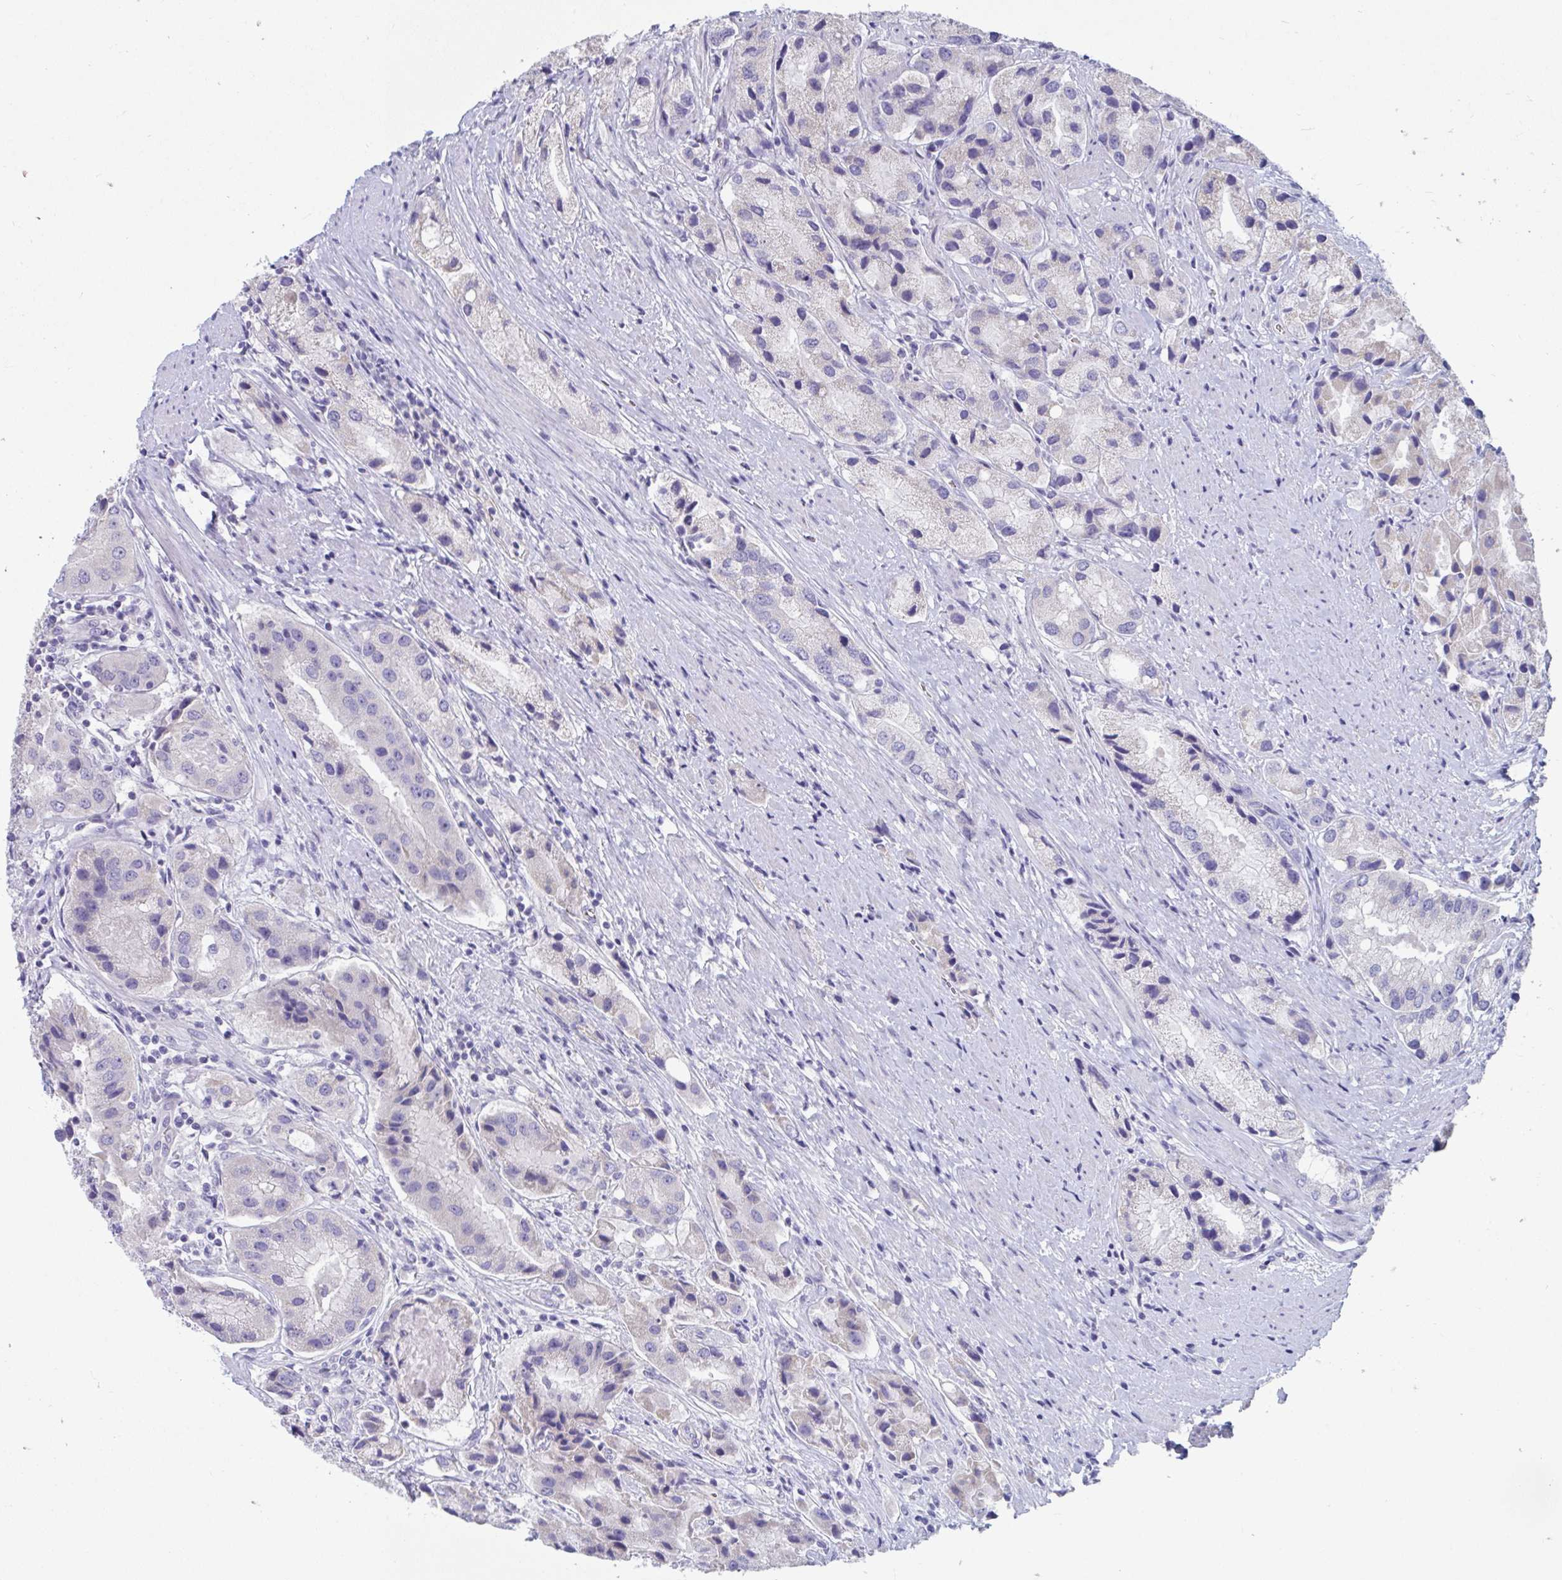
{"staining": {"intensity": "negative", "quantity": "none", "location": "none"}, "tissue": "prostate cancer", "cell_type": "Tumor cells", "image_type": "cancer", "snomed": [{"axis": "morphology", "description": "Adenocarcinoma, Low grade"}, {"axis": "topography", "description": "Prostate"}], "caption": "DAB immunohistochemical staining of human prostate cancer demonstrates no significant expression in tumor cells.", "gene": "TTC30B", "patient": {"sex": "male", "age": 69}}